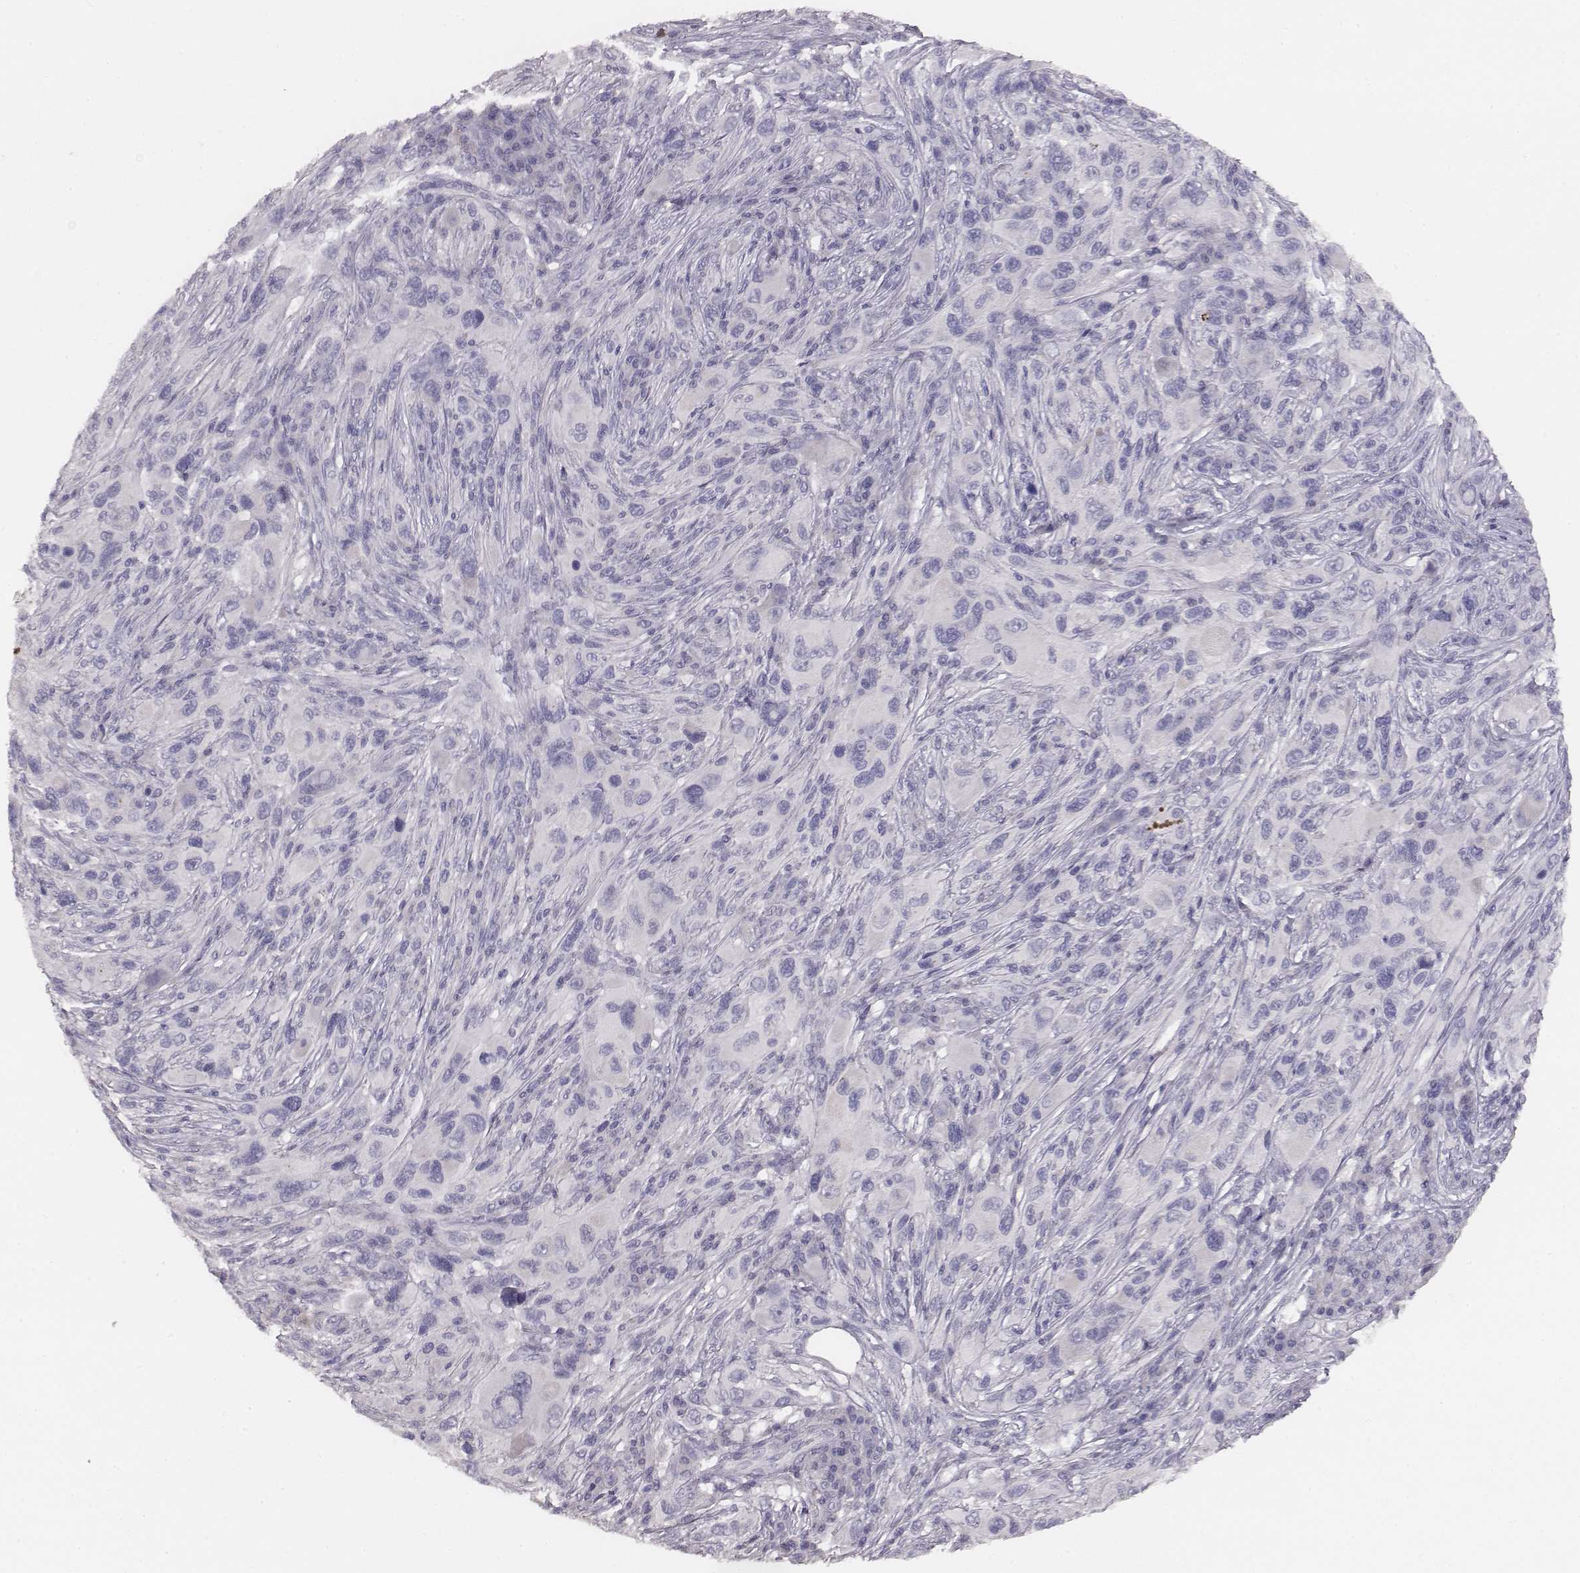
{"staining": {"intensity": "negative", "quantity": "none", "location": "none"}, "tissue": "melanoma", "cell_type": "Tumor cells", "image_type": "cancer", "snomed": [{"axis": "morphology", "description": "Malignant melanoma, NOS"}, {"axis": "topography", "description": "Skin"}], "caption": "Human malignant melanoma stained for a protein using immunohistochemistry (IHC) displays no expression in tumor cells.", "gene": "MYH6", "patient": {"sex": "male", "age": 53}}